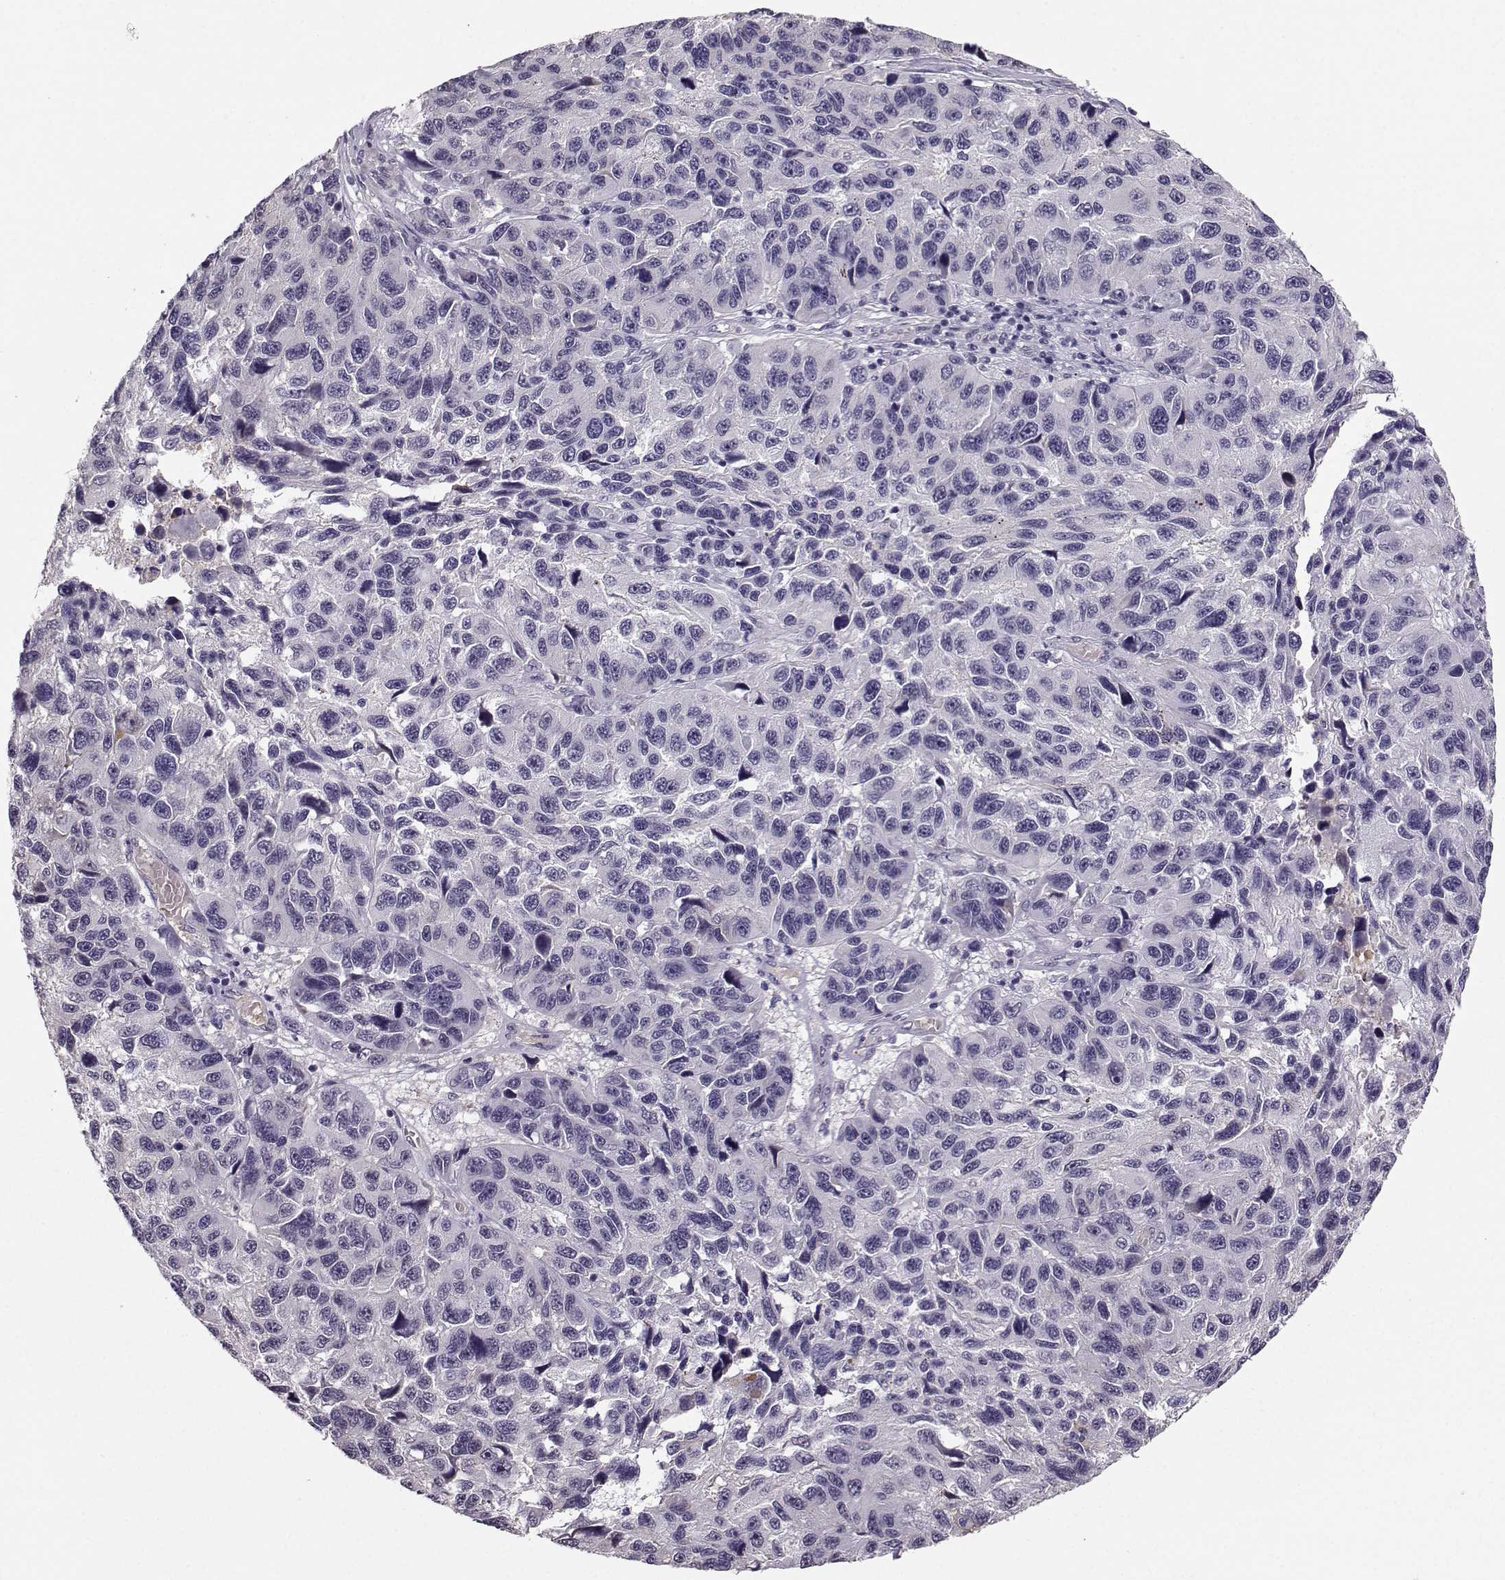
{"staining": {"intensity": "negative", "quantity": "none", "location": "none"}, "tissue": "melanoma", "cell_type": "Tumor cells", "image_type": "cancer", "snomed": [{"axis": "morphology", "description": "Malignant melanoma, NOS"}, {"axis": "topography", "description": "Skin"}], "caption": "IHC of malignant melanoma displays no positivity in tumor cells.", "gene": "TSPYL5", "patient": {"sex": "male", "age": 53}}